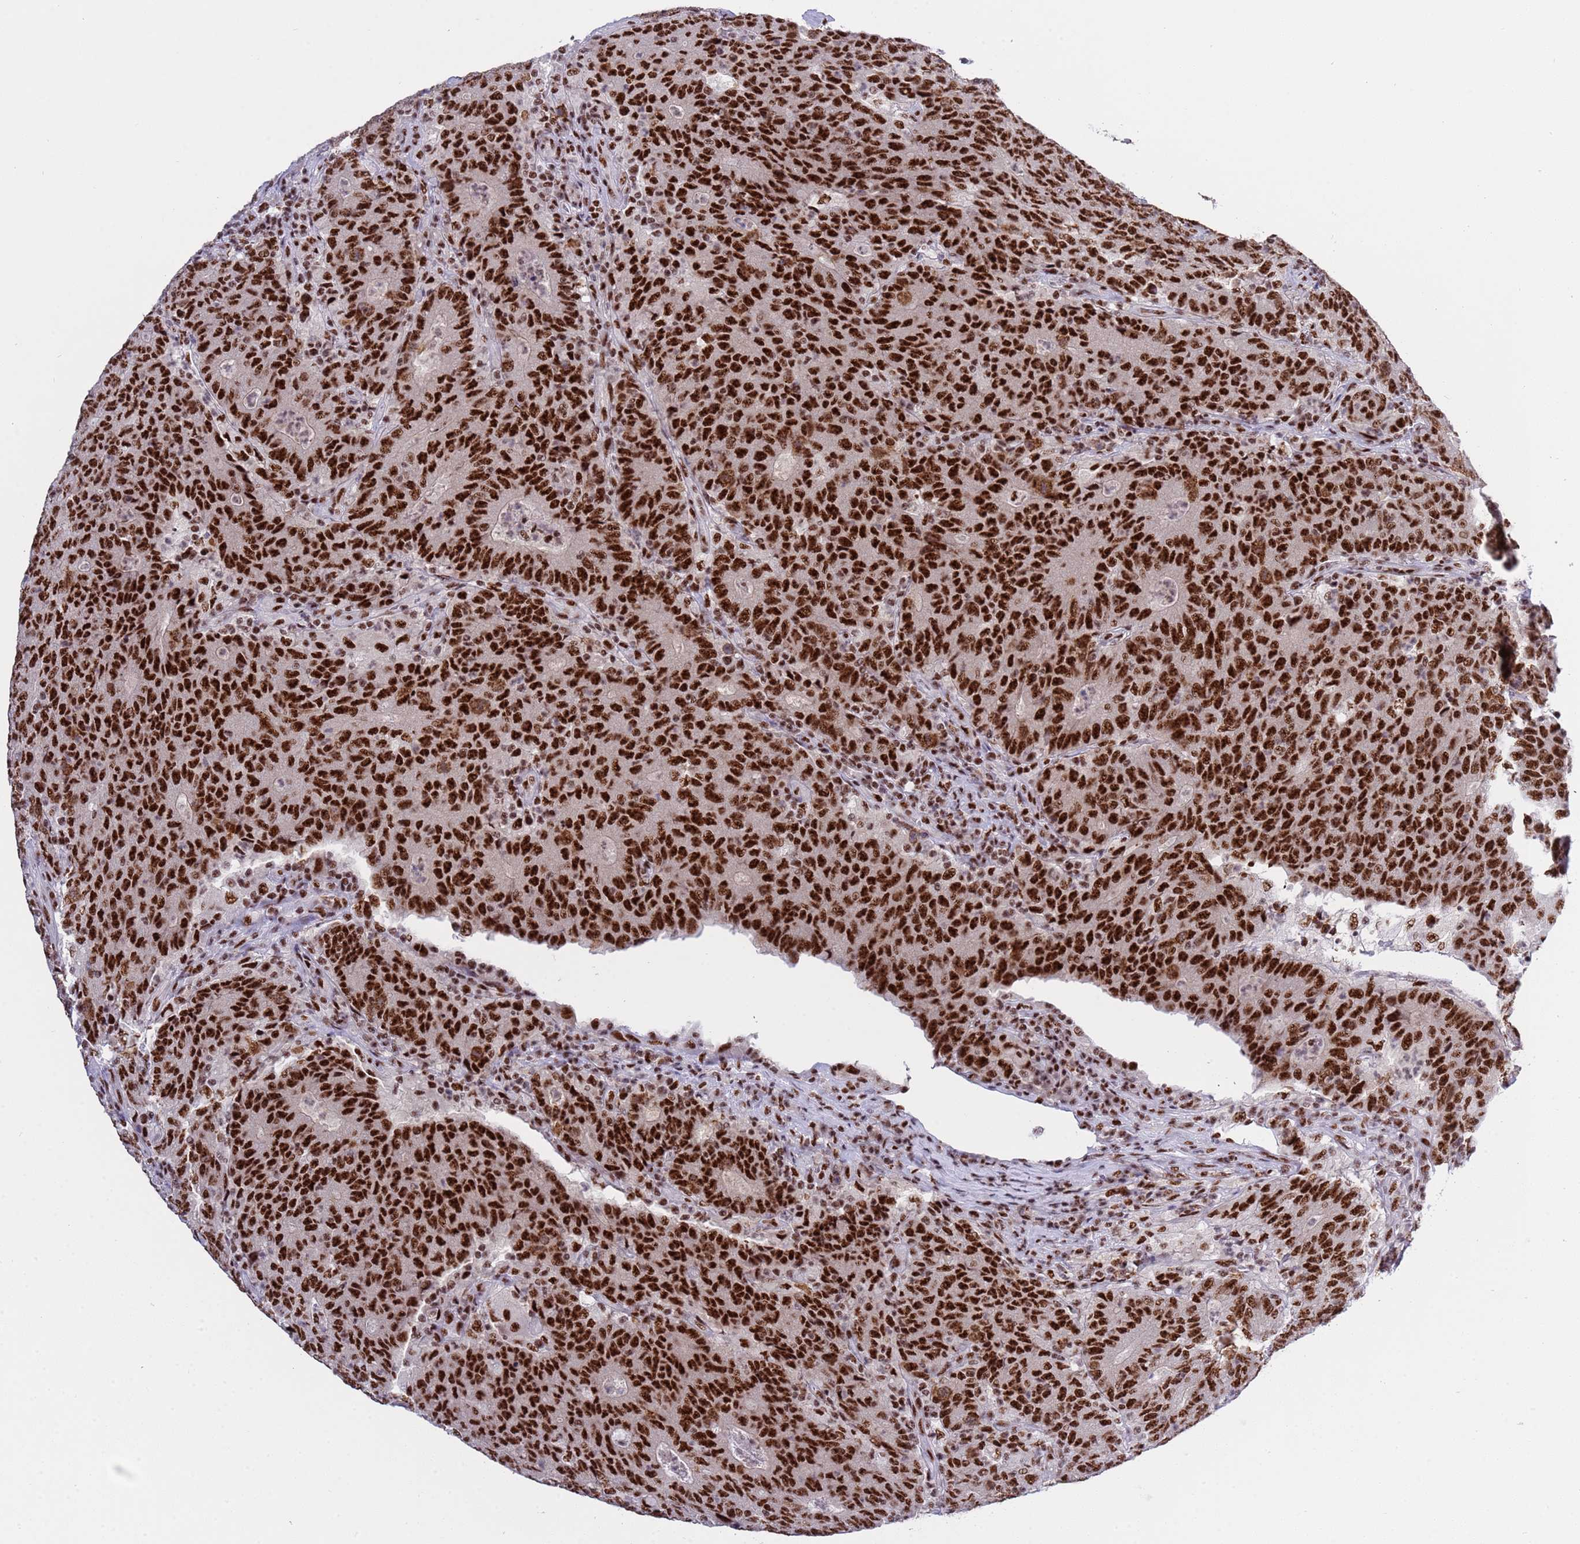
{"staining": {"intensity": "strong", "quantity": ">75%", "location": "nuclear"}, "tissue": "colorectal cancer", "cell_type": "Tumor cells", "image_type": "cancer", "snomed": [{"axis": "morphology", "description": "Adenocarcinoma, NOS"}, {"axis": "topography", "description": "Colon"}], "caption": "Human colorectal cancer (adenocarcinoma) stained for a protein (brown) demonstrates strong nuclear positive staining in about >75% of tumor cells.", "gene": "THOC2", "patient": {"sex": "female", "age": 75}}